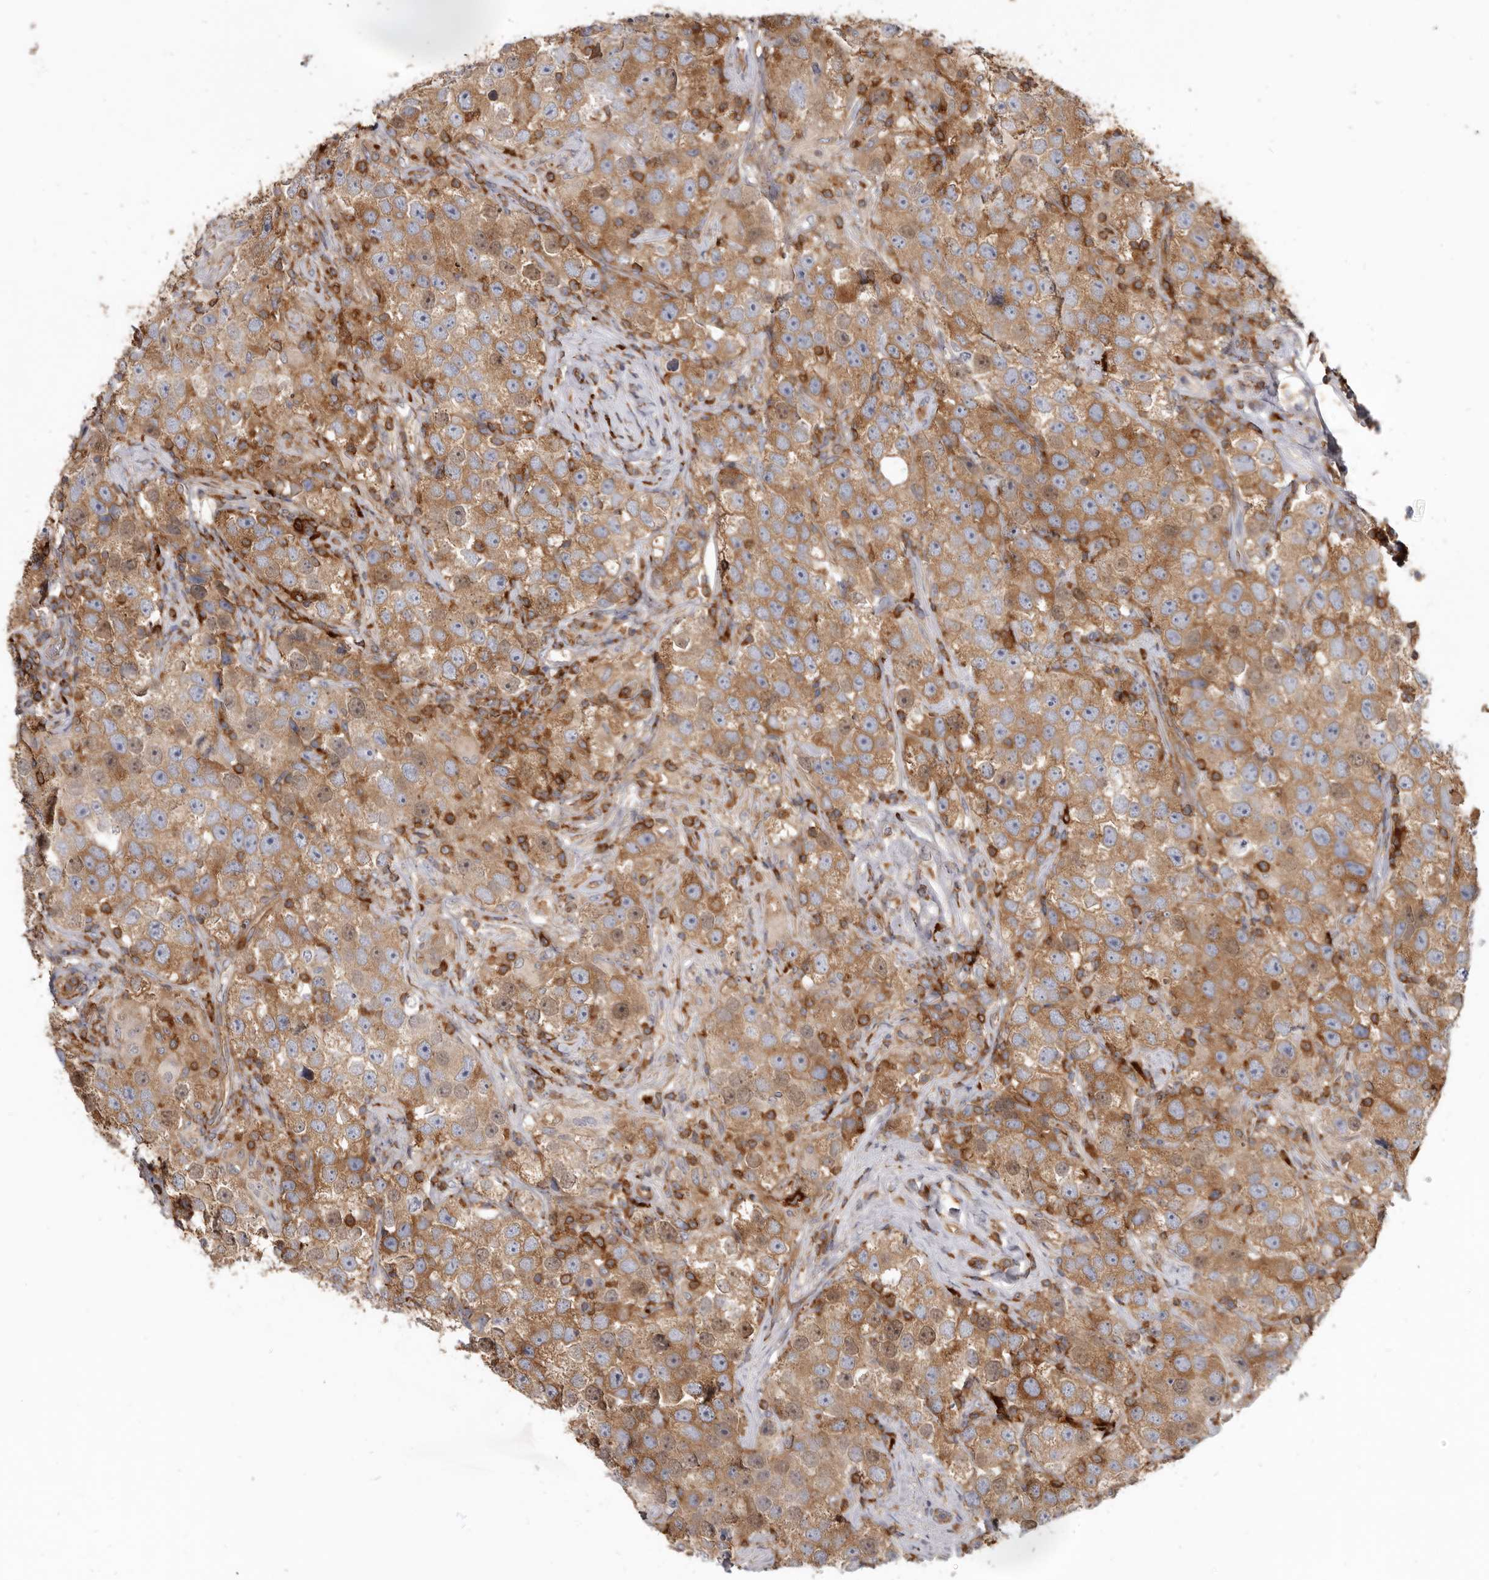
{"staining": {"intensity": "moderate", "quantity": ">75%", "location": "cytoplasmic/membranous"}, "tissue": "testis cancer", "cell_type": "Tumor cells", "image_type": "cancer", "snomed": [{"axis": "morphology", "description": "Seminoma, NOS"}, {"axis": "topography", "description": "Testis"}], "caption": "High-power microscopy captured an IHC image of testis cancer, revealing moderate cytoplasmic/membranous expression in approximately >75% of tumor cells.", "gene": "CBL", "patient": {"sex": "male", "age": 49}}